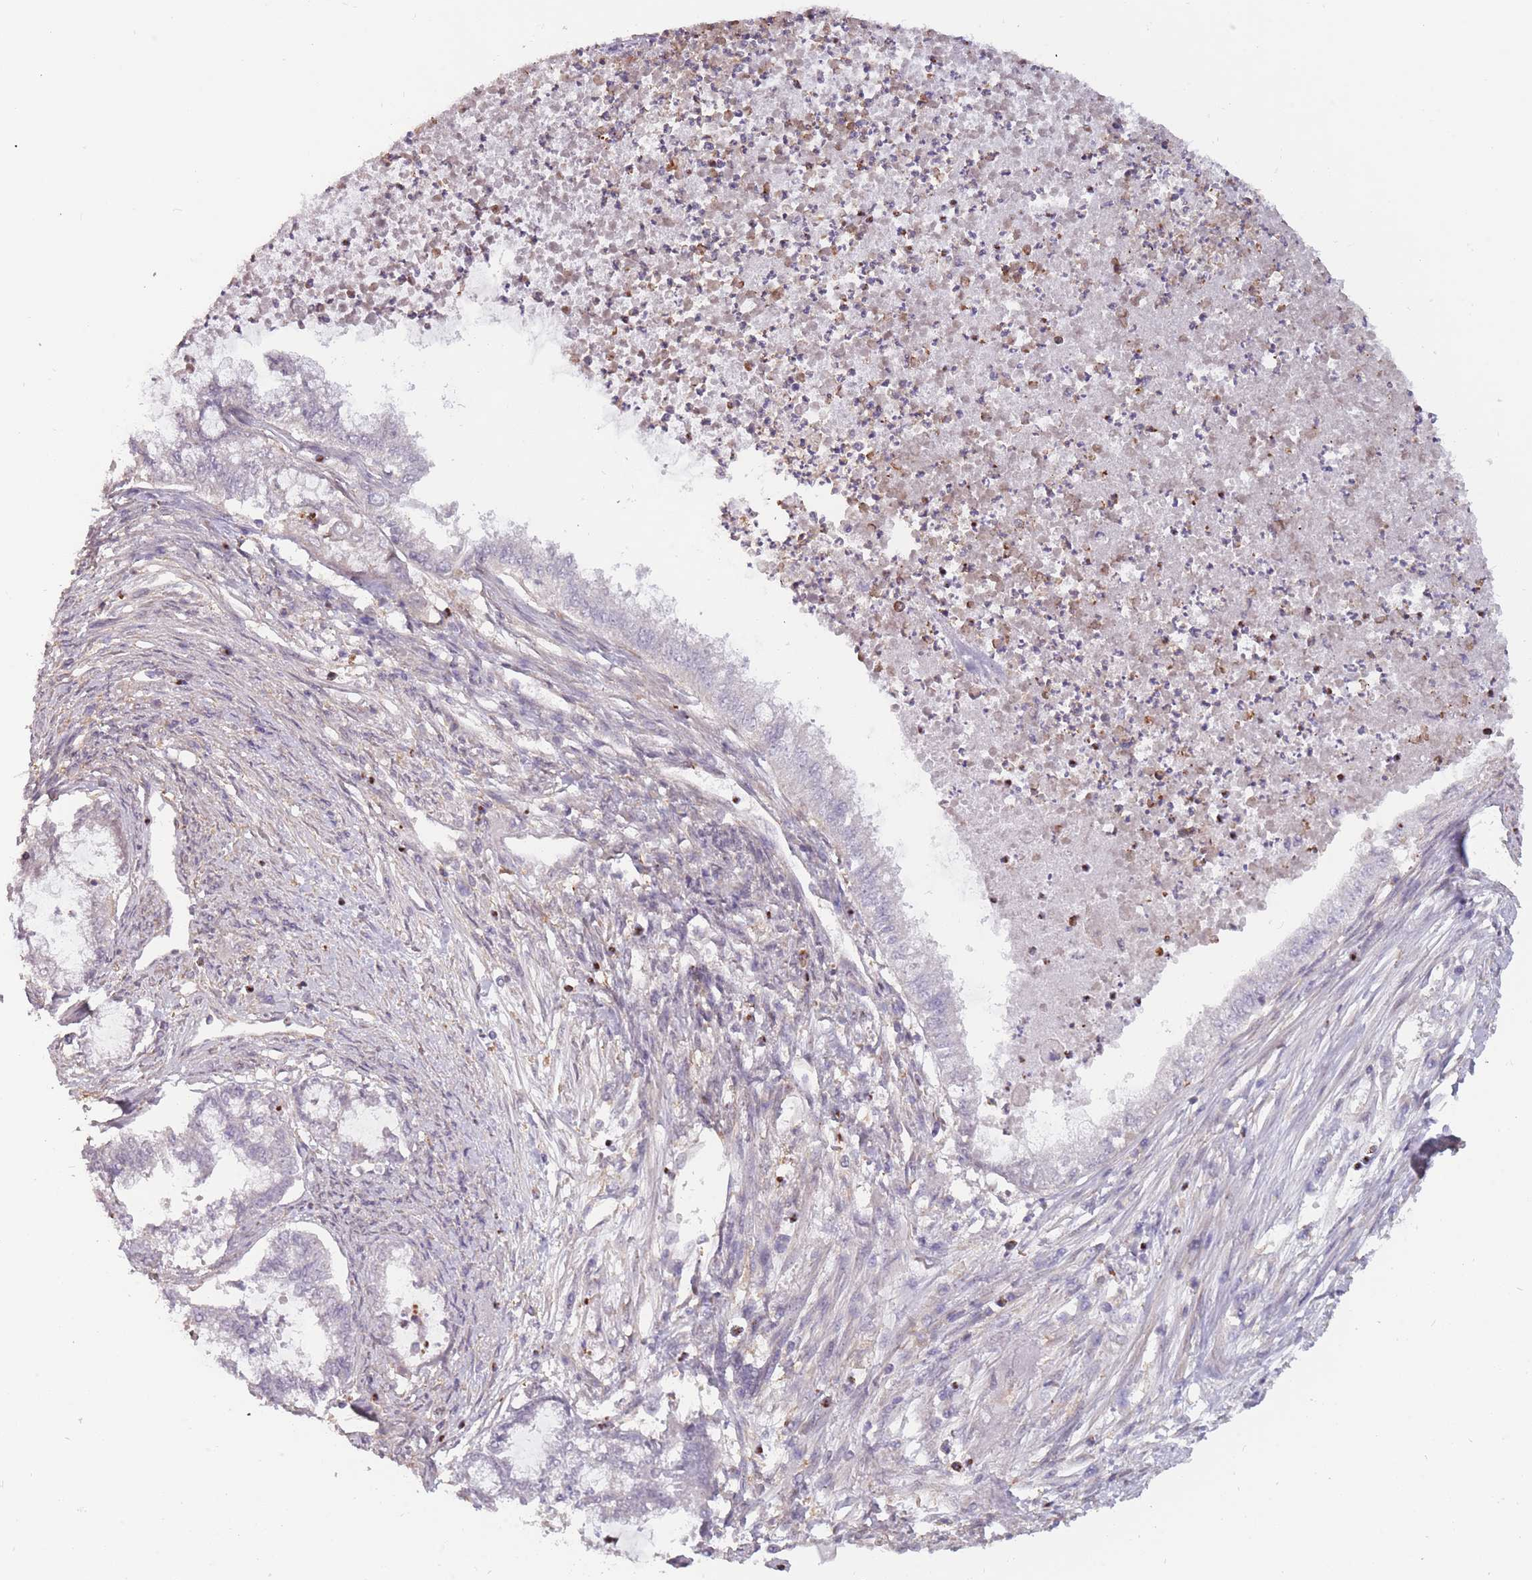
{"staining": {"intensity": "negative", "quantity": "none", "location": "none"}, "tissue": "endometrial cancer", "cell_type": "Tumor cells", "image_type": "cancer", "snomed": [{"axis": "morphology", "description": "Adenocarcinoma, NOS"}, {"axis": "topography", "description": "Endometrium"}], "caption": "DAB (3,3'-diaminobenzidine) immunohistochemical staining of human endometrial cancer (adenocarcinoma) demonstrates no significant staining in tumor cells.", "gene": "TET3", "patient": {"sex": "female", "age": 79}}